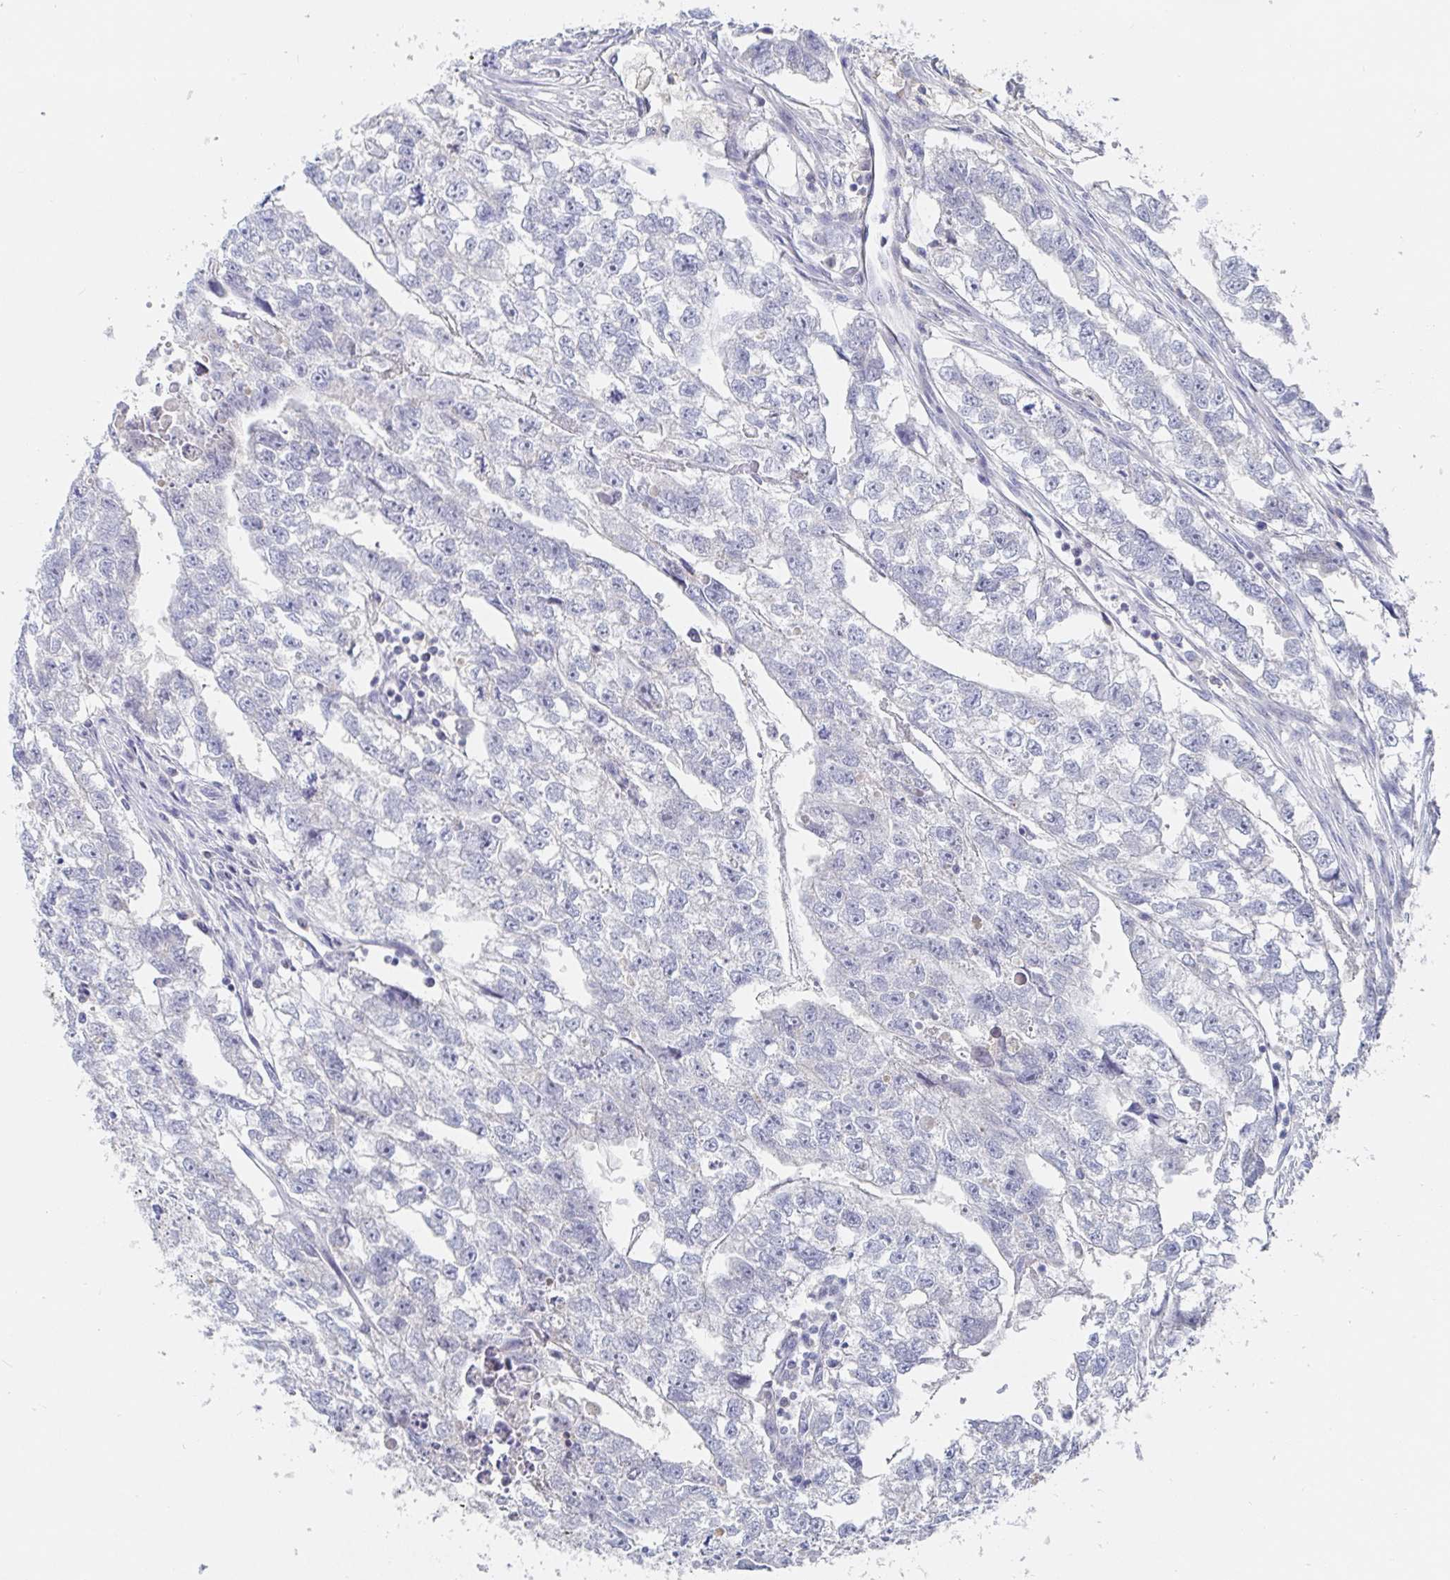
{"staining": {"intensity": "negative", "quantity": "none", "location": "none"}, "tissue": "testis cancer", "cell_type": "Tumor cells", "image_type": "cancer", "snomed": [{"axis": "morphology", "description": "Carcinoma, Embryonal, NOS"}, {"axis": "morphology", "description": "Teratoma, malignant, NOS"}, {"axis": "topography", "description": "Testis"}], "caption": "This image is of testis cancer (malignant teratoma) stained with IHC to label a protein in brown with the nuclei are counter-stained blue. There is no staining in tumor cells.", "gene": "ZNF430", "patient": {"sex": "male", "age": 44}}